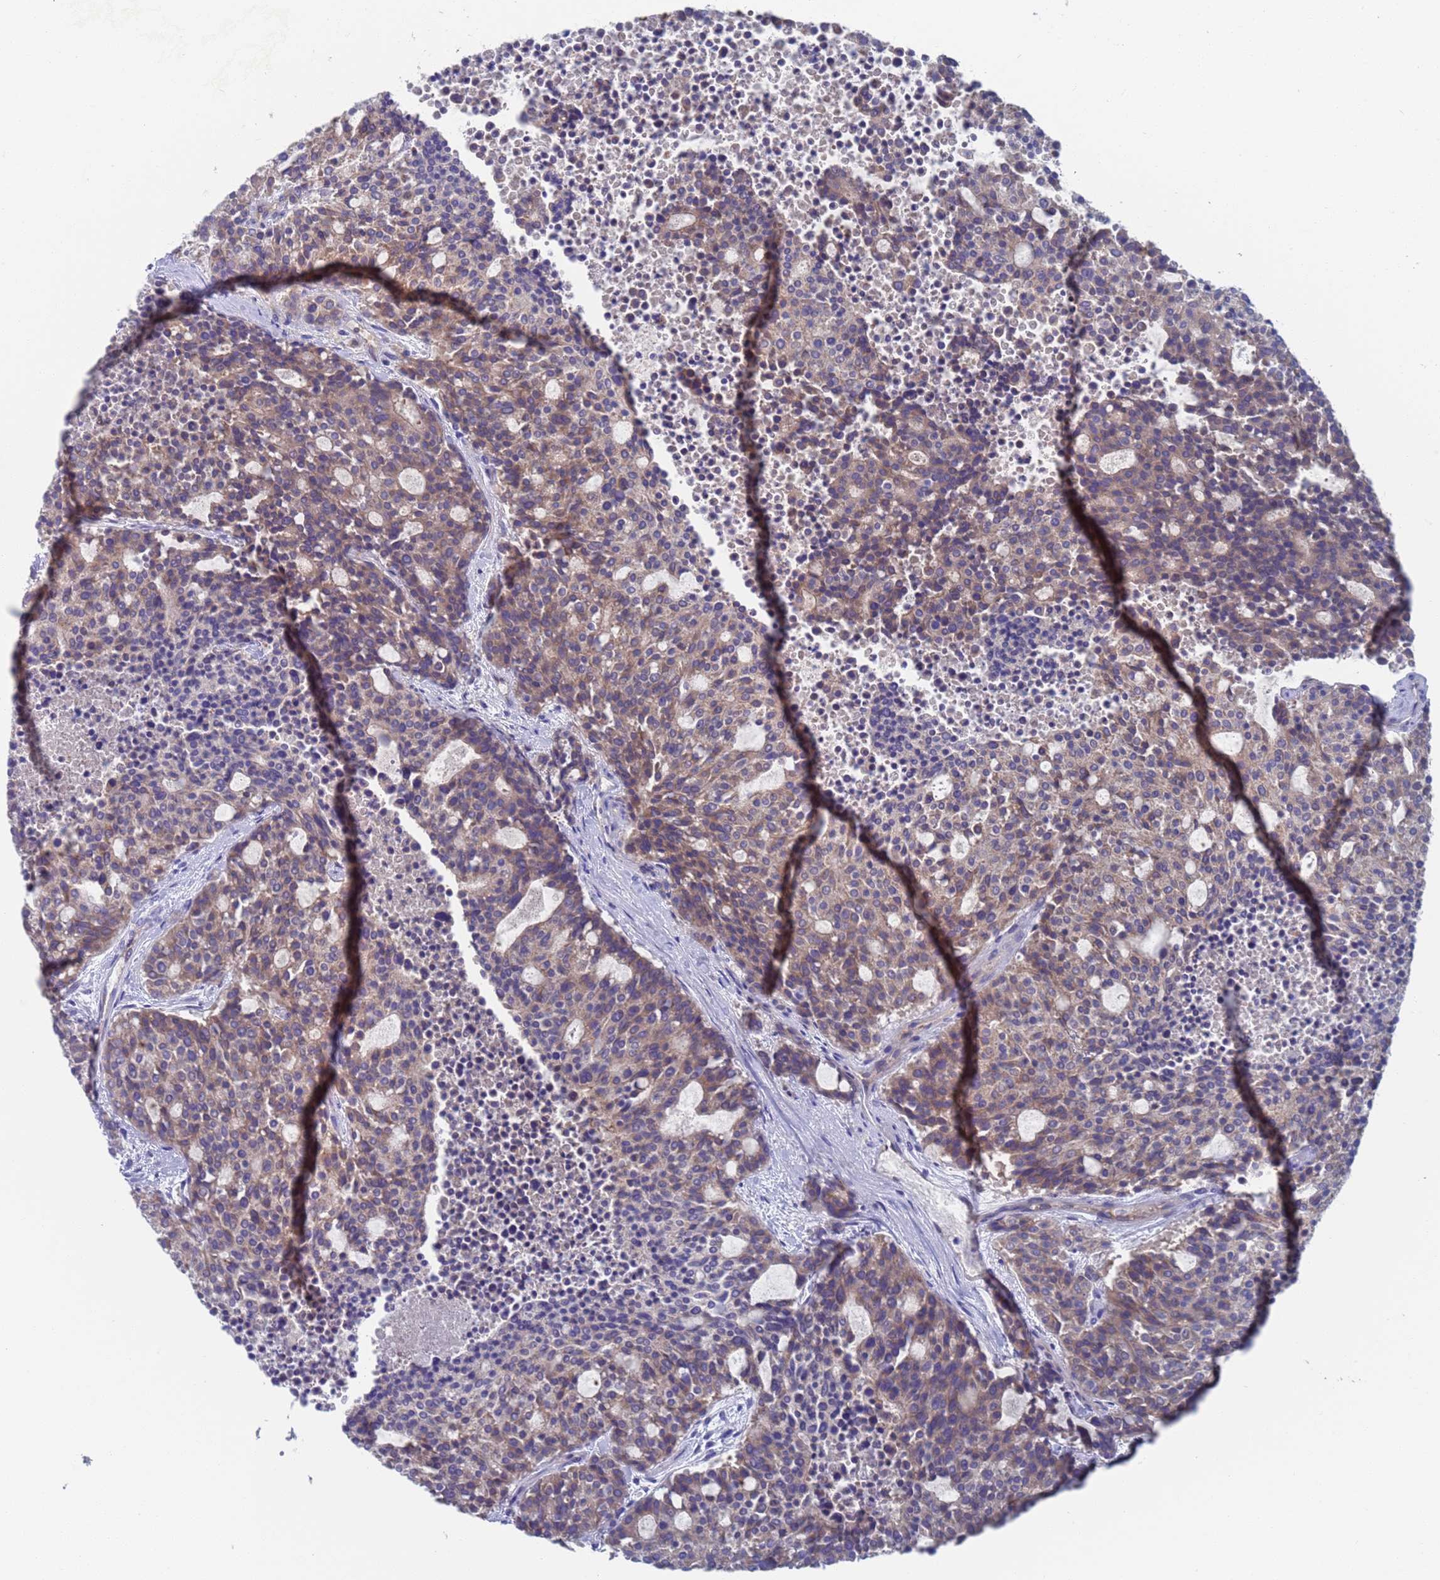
{"staining": {"intensity": "weak", "quantity": ">75%", "location": "cytoplasmic/membranous"}, "tissue": "carcinoid", "cell_type": "Tumor cells", "image_type": "cancer", "snomed": [{"axis": "morphology", "description": "Carcinoid, malignant, NOS"}, {"axis": "topography", "description": "Pancreas"}], "caption": "There is low levels of weak cytoplasmic/membranous expression in tumor cells of carcinoid (malignant), as demonstrated by immunohistochemical staining (brown color).", "gene": "PET117", "patient": {"sex": "female", "age": 54}}